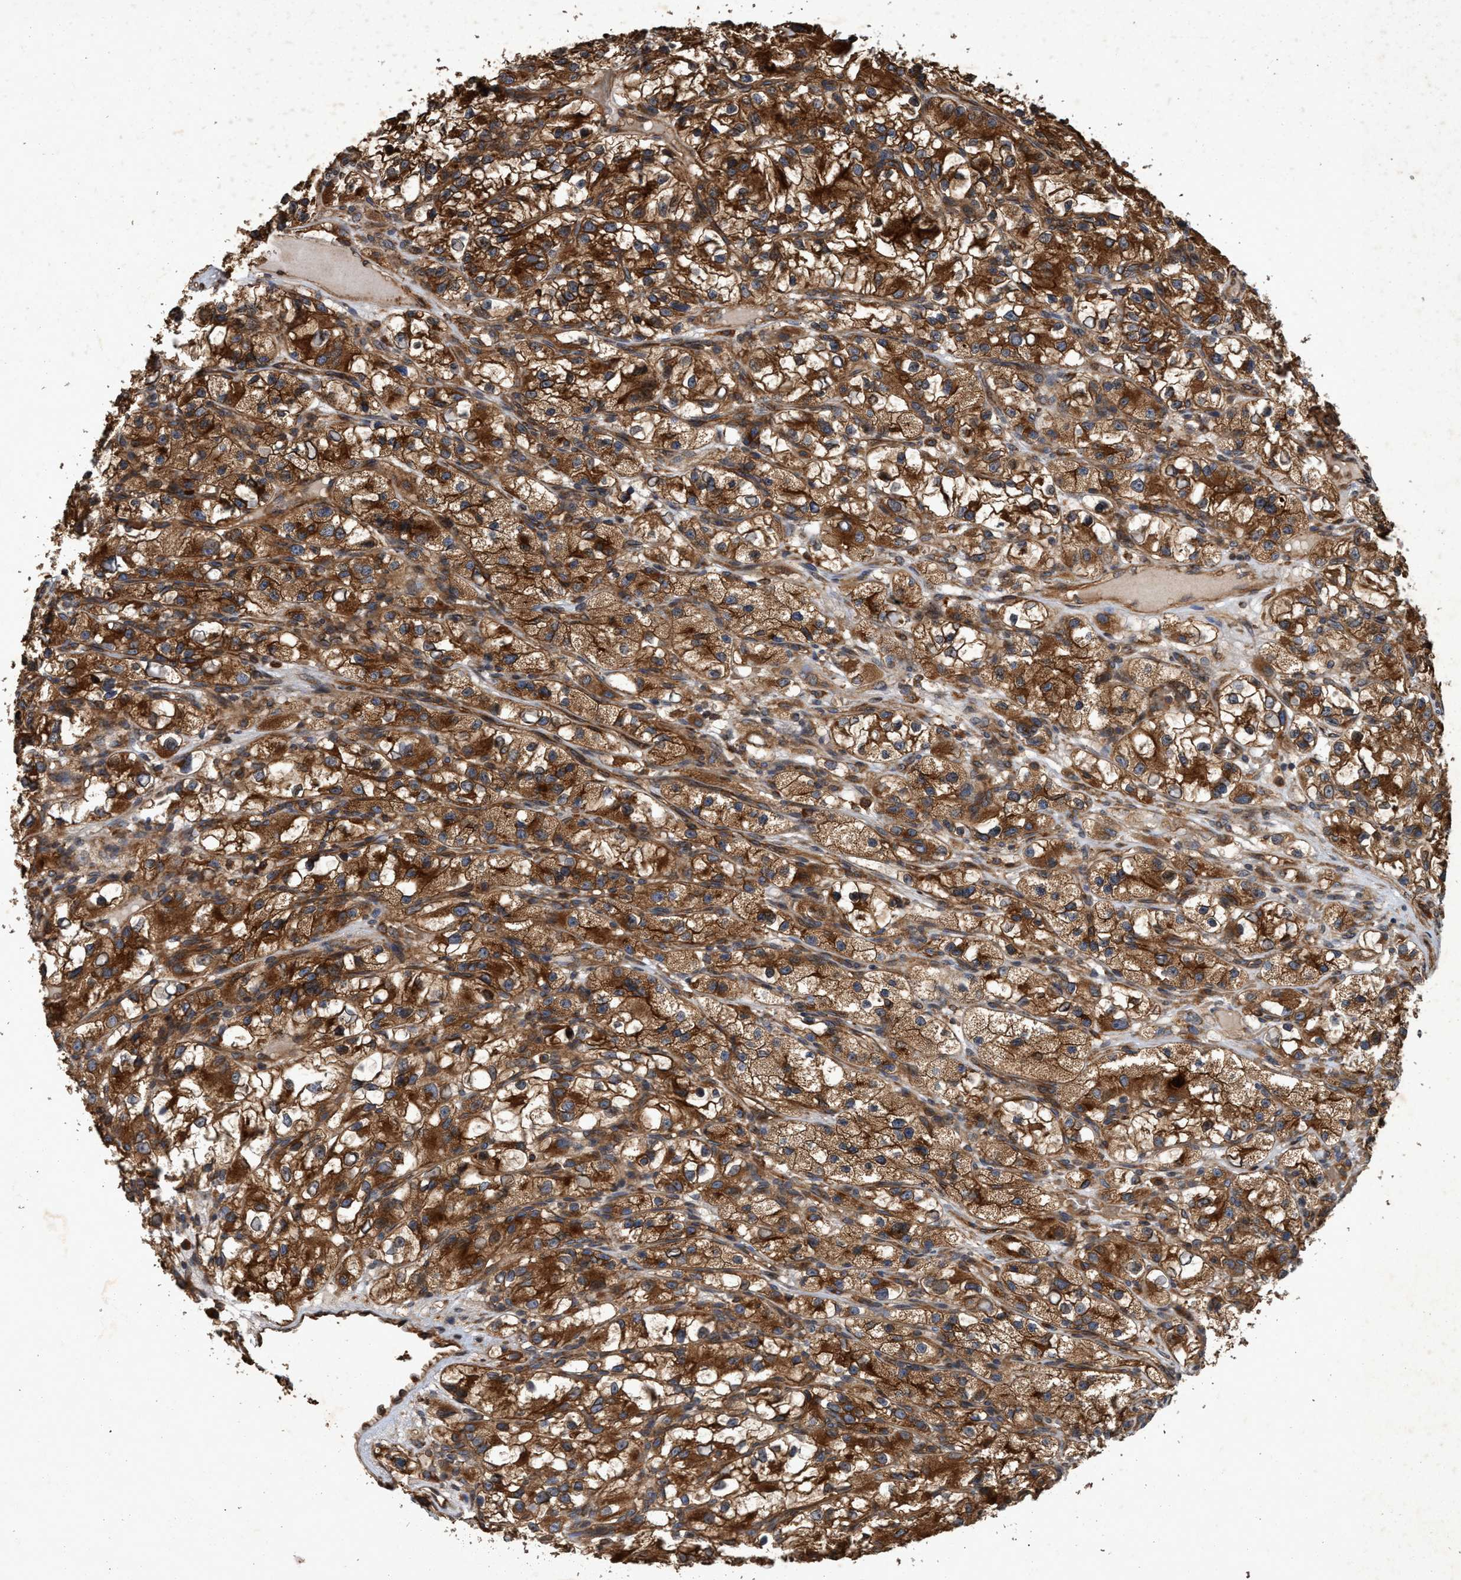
{"staining": {"intensity": "strong", "quantity": ">75%", "location": "cytoplasmic/membranous"}, "tissue": "renal cancer", "cell_type": "Tumor cells", "image_type": "cancer", "snomed": [{"axis": "morphology", "description": "Adenocarcinoma, NOS"}, {"axis": "topography", "description": "Kidney"}], "caption": "Renal cancer tissue exhibits strong cytoplasmic/membranous positivity in about >75% of tumor cells", "gene": "CHMP6", "patient": {"sex": "female", "age": 57}}